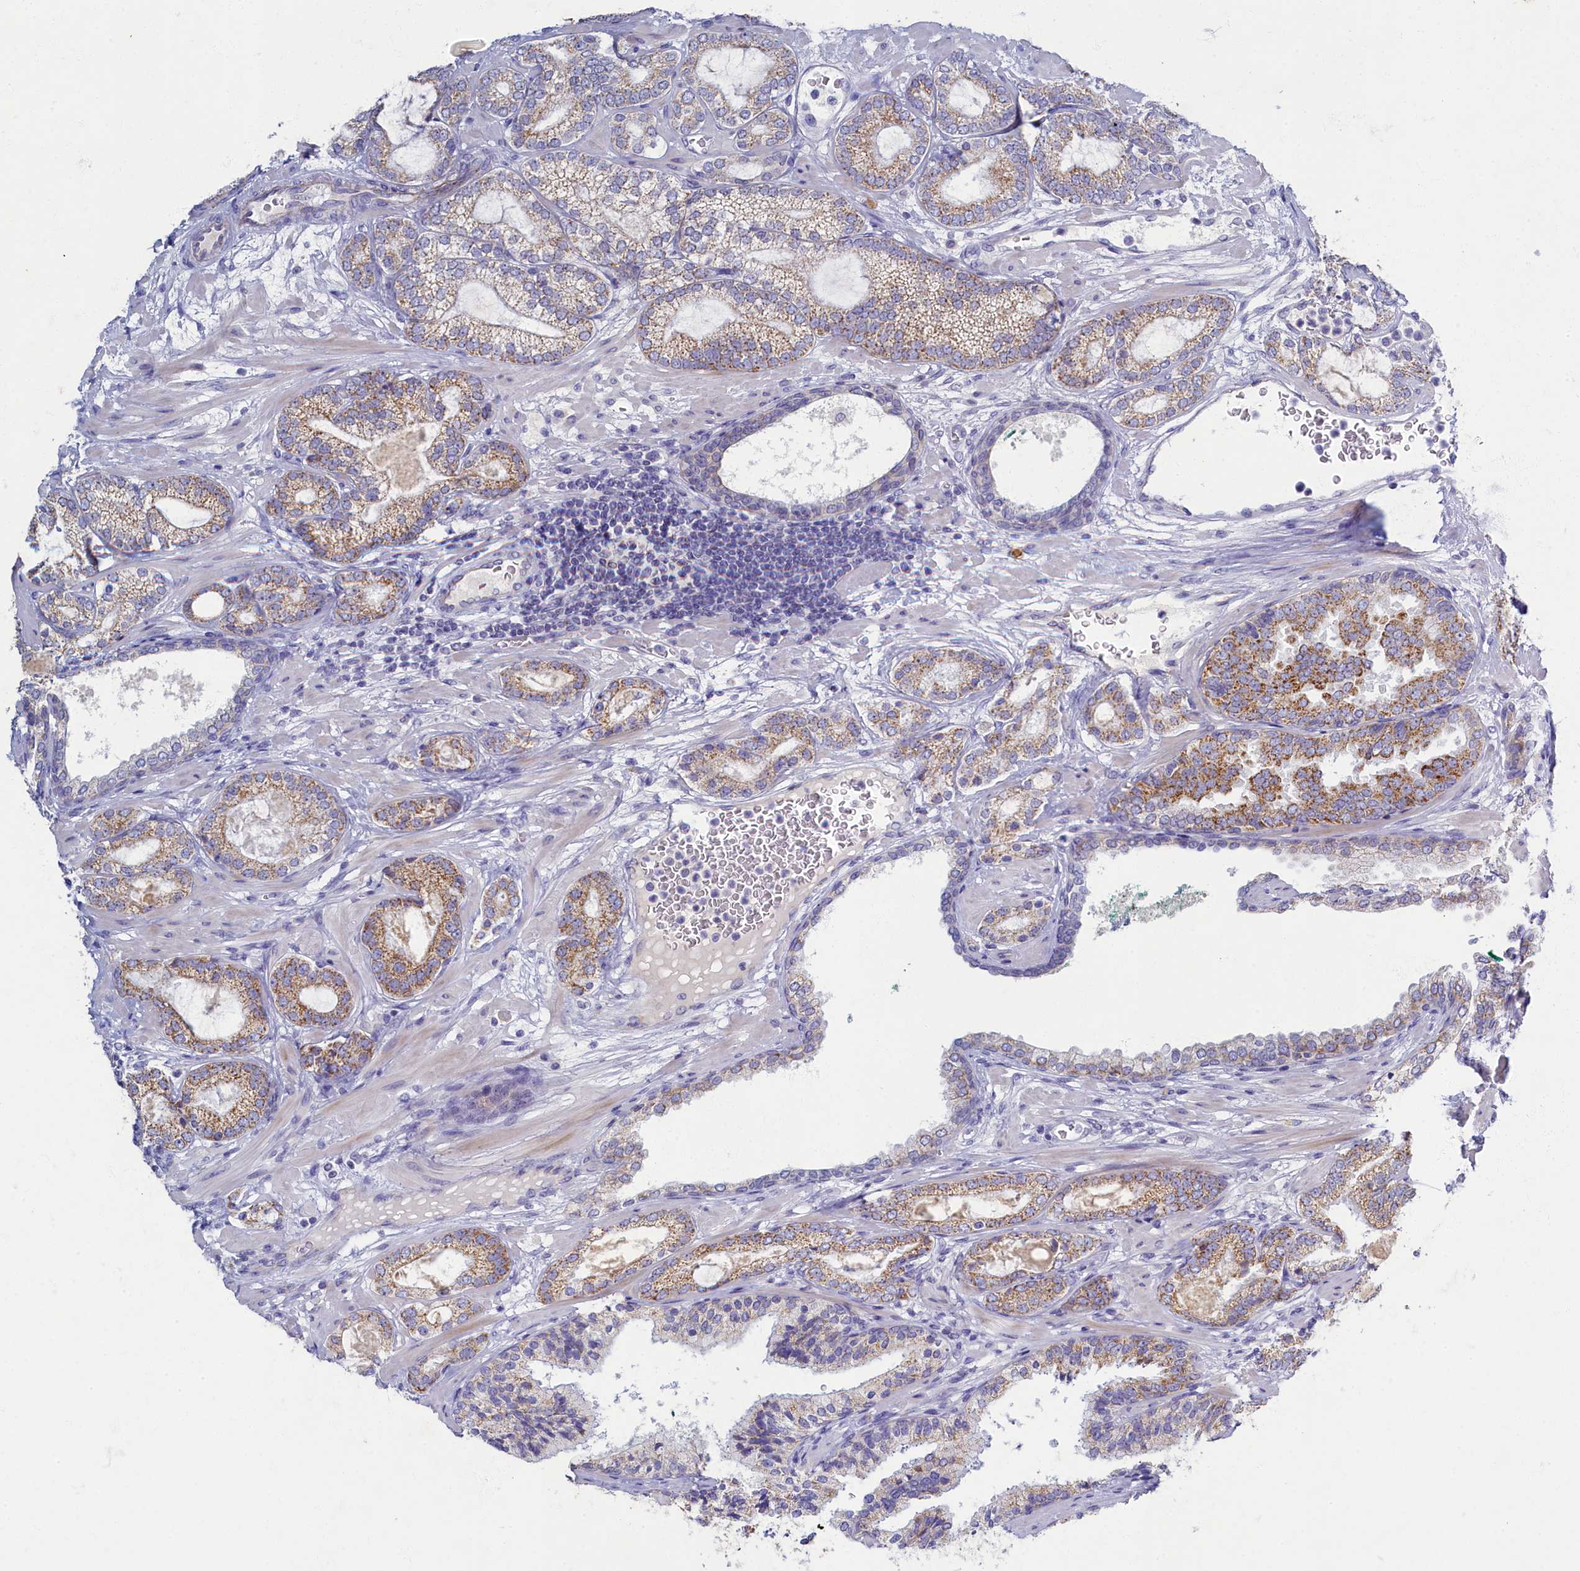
{"staining": {"intensity": "moderate", "quantity": ">75%", "location": "cytoplasmic/membranous"}, "tissue": "prostate cancer", "cell_type": "Tumor cells", "image_type": "cancer", "snomed": [{"axis": "morphology", "description": "Adenocarcinoma, High grade"}, {"axis": "topography", "description": "Prostate"}], "caption": "Prostate cancer (adenocarcinoma (high-grade)) stained with immunohistochemistry (IHC) displays moderate cytoplasmic/membranous expression in approximately >75% of tumor cells.", "gene": "OCIAD2", "patient": {"sex": "male", "age": 60}}